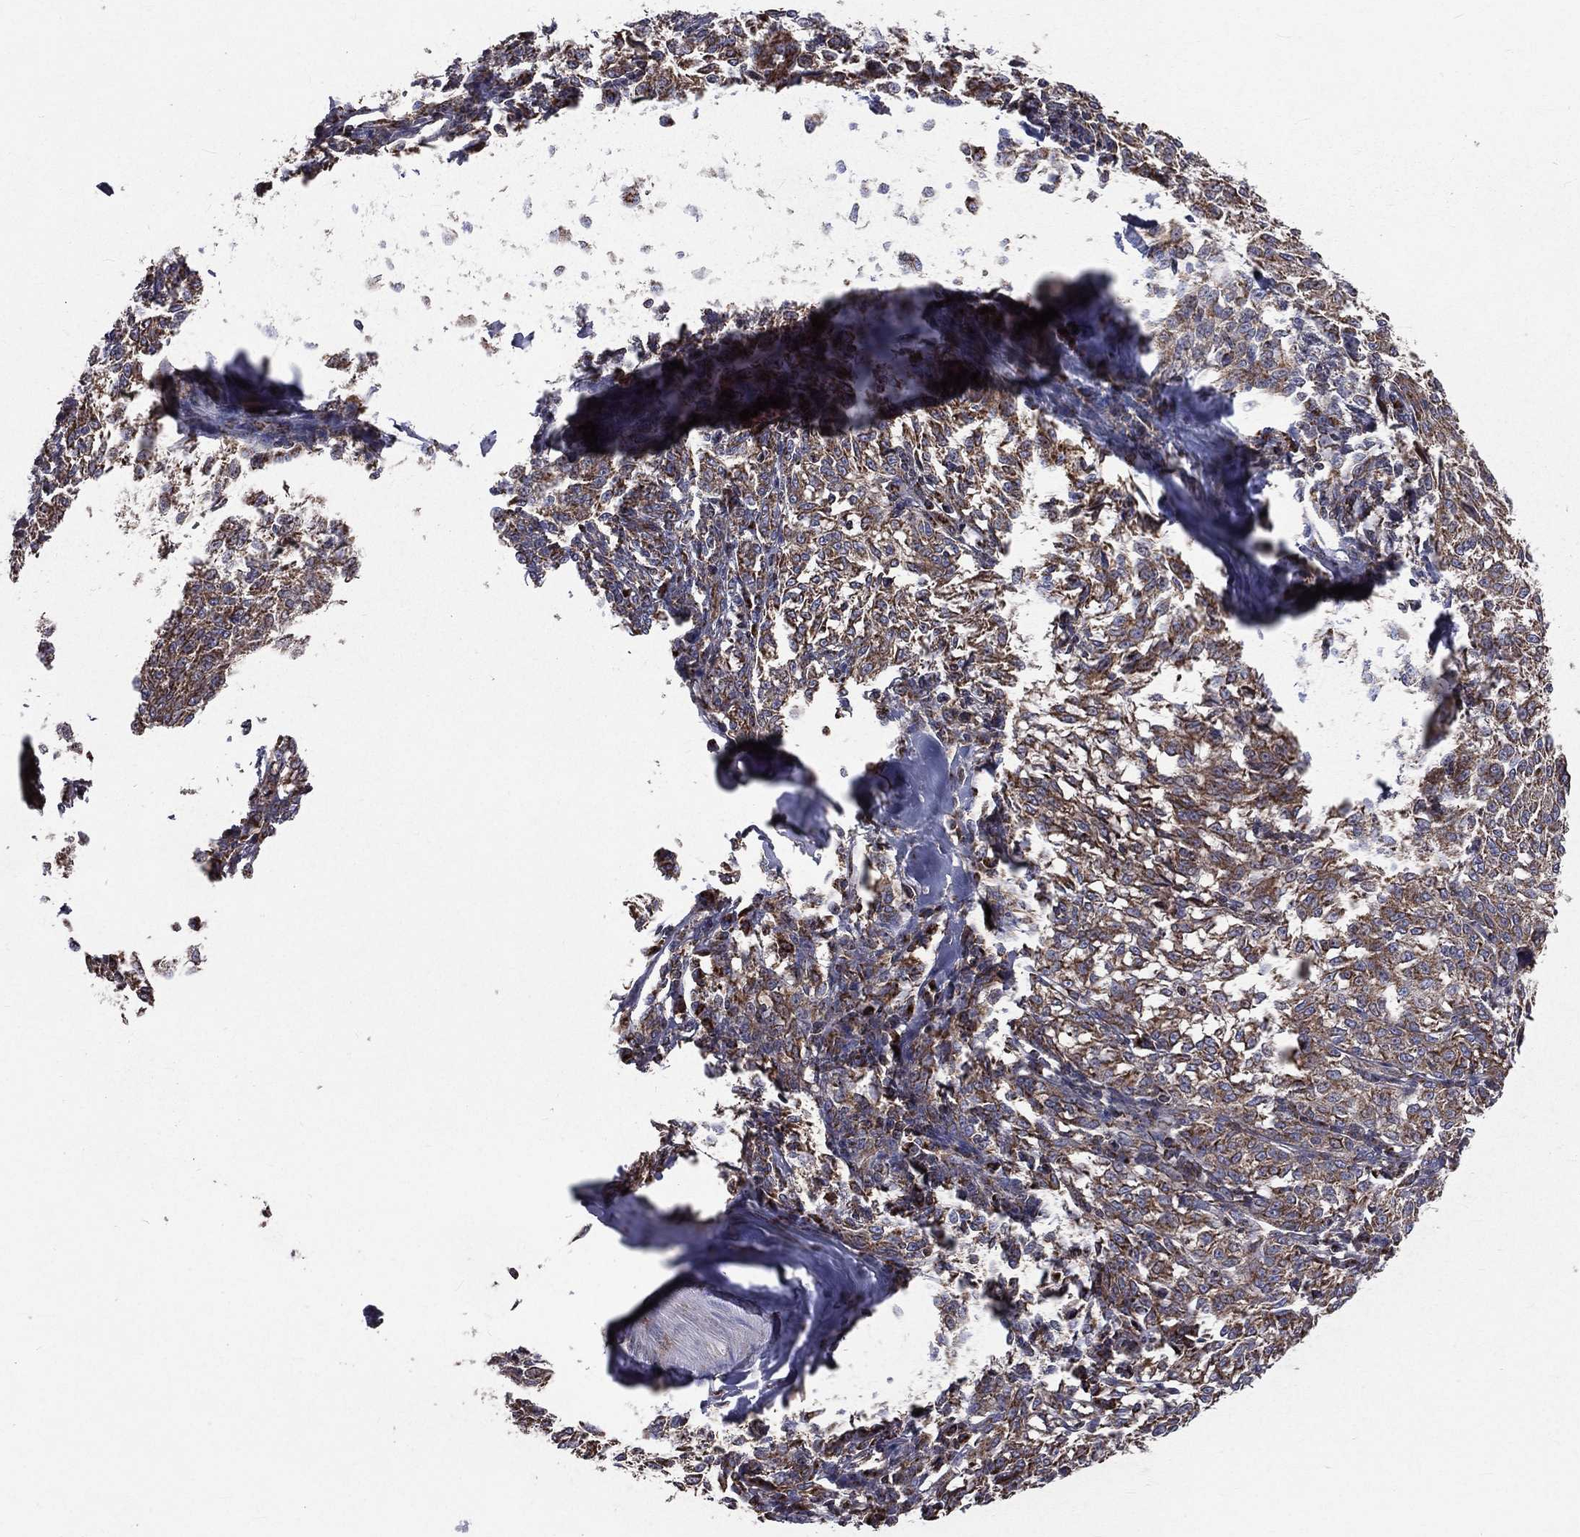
{"staining": {"intensity": "weak", "quantity": ">75%", "location": "cytoplasmic/membranous"}, "tissue": "melanoma", "cell_type": "Tumor cells", "image_type": "cancer", "snomed": [{"axis": "morphology", "description": "Malignant melanoma, NOS"}, {"axis": "topography", "description": "Skin"}], "caption": "Immunohistochemical staining of melanoma demonstrates low levels of weak cytoplasmic/membranous positivity in about >75% of tumor cells.", "gene": "GPD1", "patient": {"sex": "female", "age": 72}}